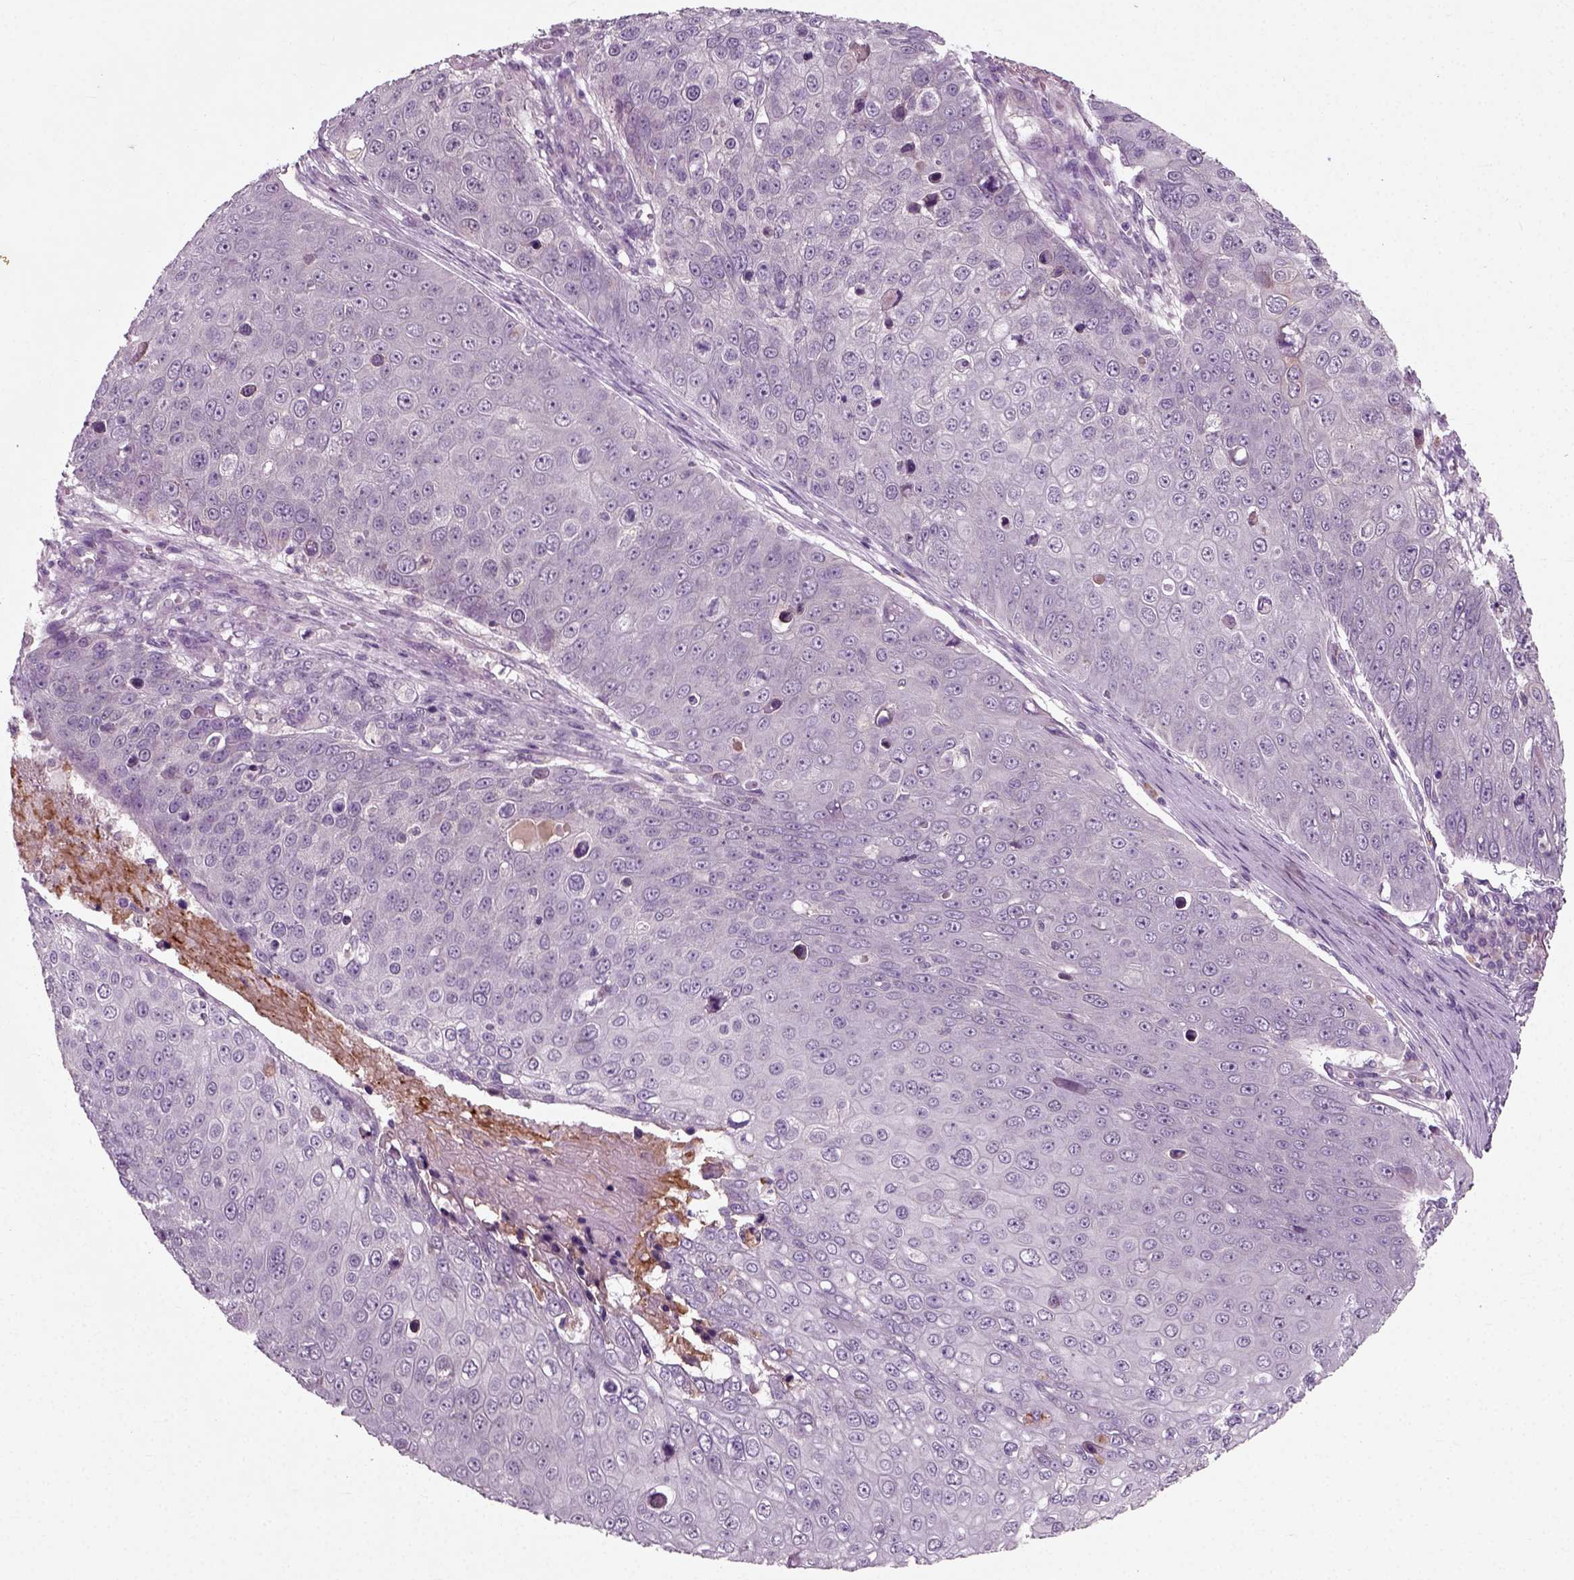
{"staining": {"intensity": "negative", "quantity": "none", "location": "none"}, "tissue": "skin cancer", "cell_type": "Tumor cells", "image_type": "cancer", "snomed": [{"axis": "morphology", "description": "Squamous cell carcinoma, NOS"}, {"axis": "topography", "description": "Skin"}], "caption": "This is an immunohistochemistry histopathology image of skin squamous cell carcinoma. There is no positivity in tumor cells.", "gene": "RND2", "patient": {"sex": "male", "age": 71}}